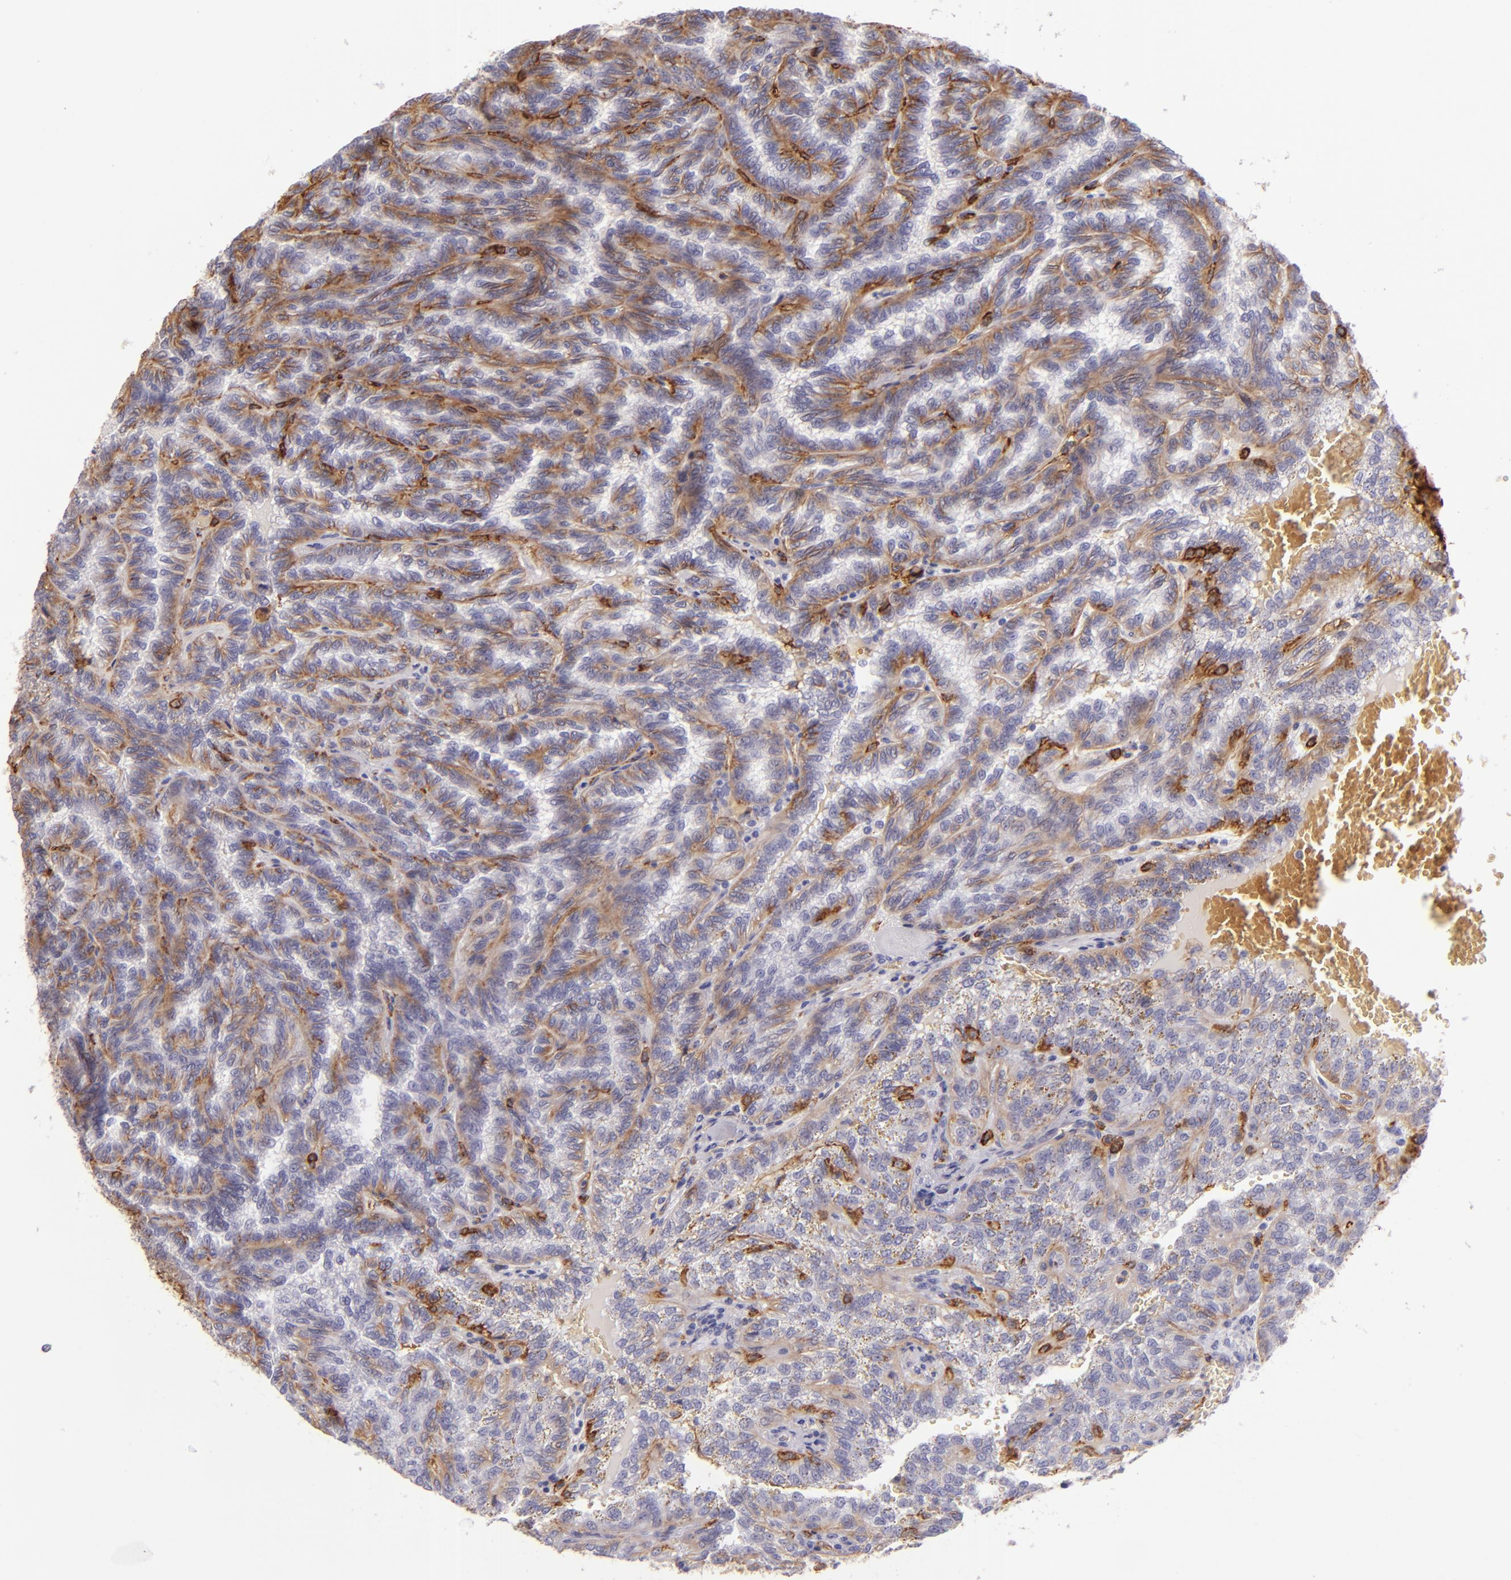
{"staining": {"intensity": "negative", "quantity": "none", "location": "none"}, "tissue": "renal cancer", "cell_type": "Tumor cells", "image_type": "cancer", "snomed": [{"axis": "morphology", "description": "Inflammation, NOS"}, {"axis": "morphology", "description": "Adenocarcinoma, NOS"}, {"axis": "topography", "description": "Kidney"}], "caption": "IHC image of neoplastic tissue: renal cancer stained with DAB (3,3'-diaminobenzidine) displays no significant protein expression in tumor cells.", "gene": "CD9", "patient": {"sex": "male", "age": 68}}